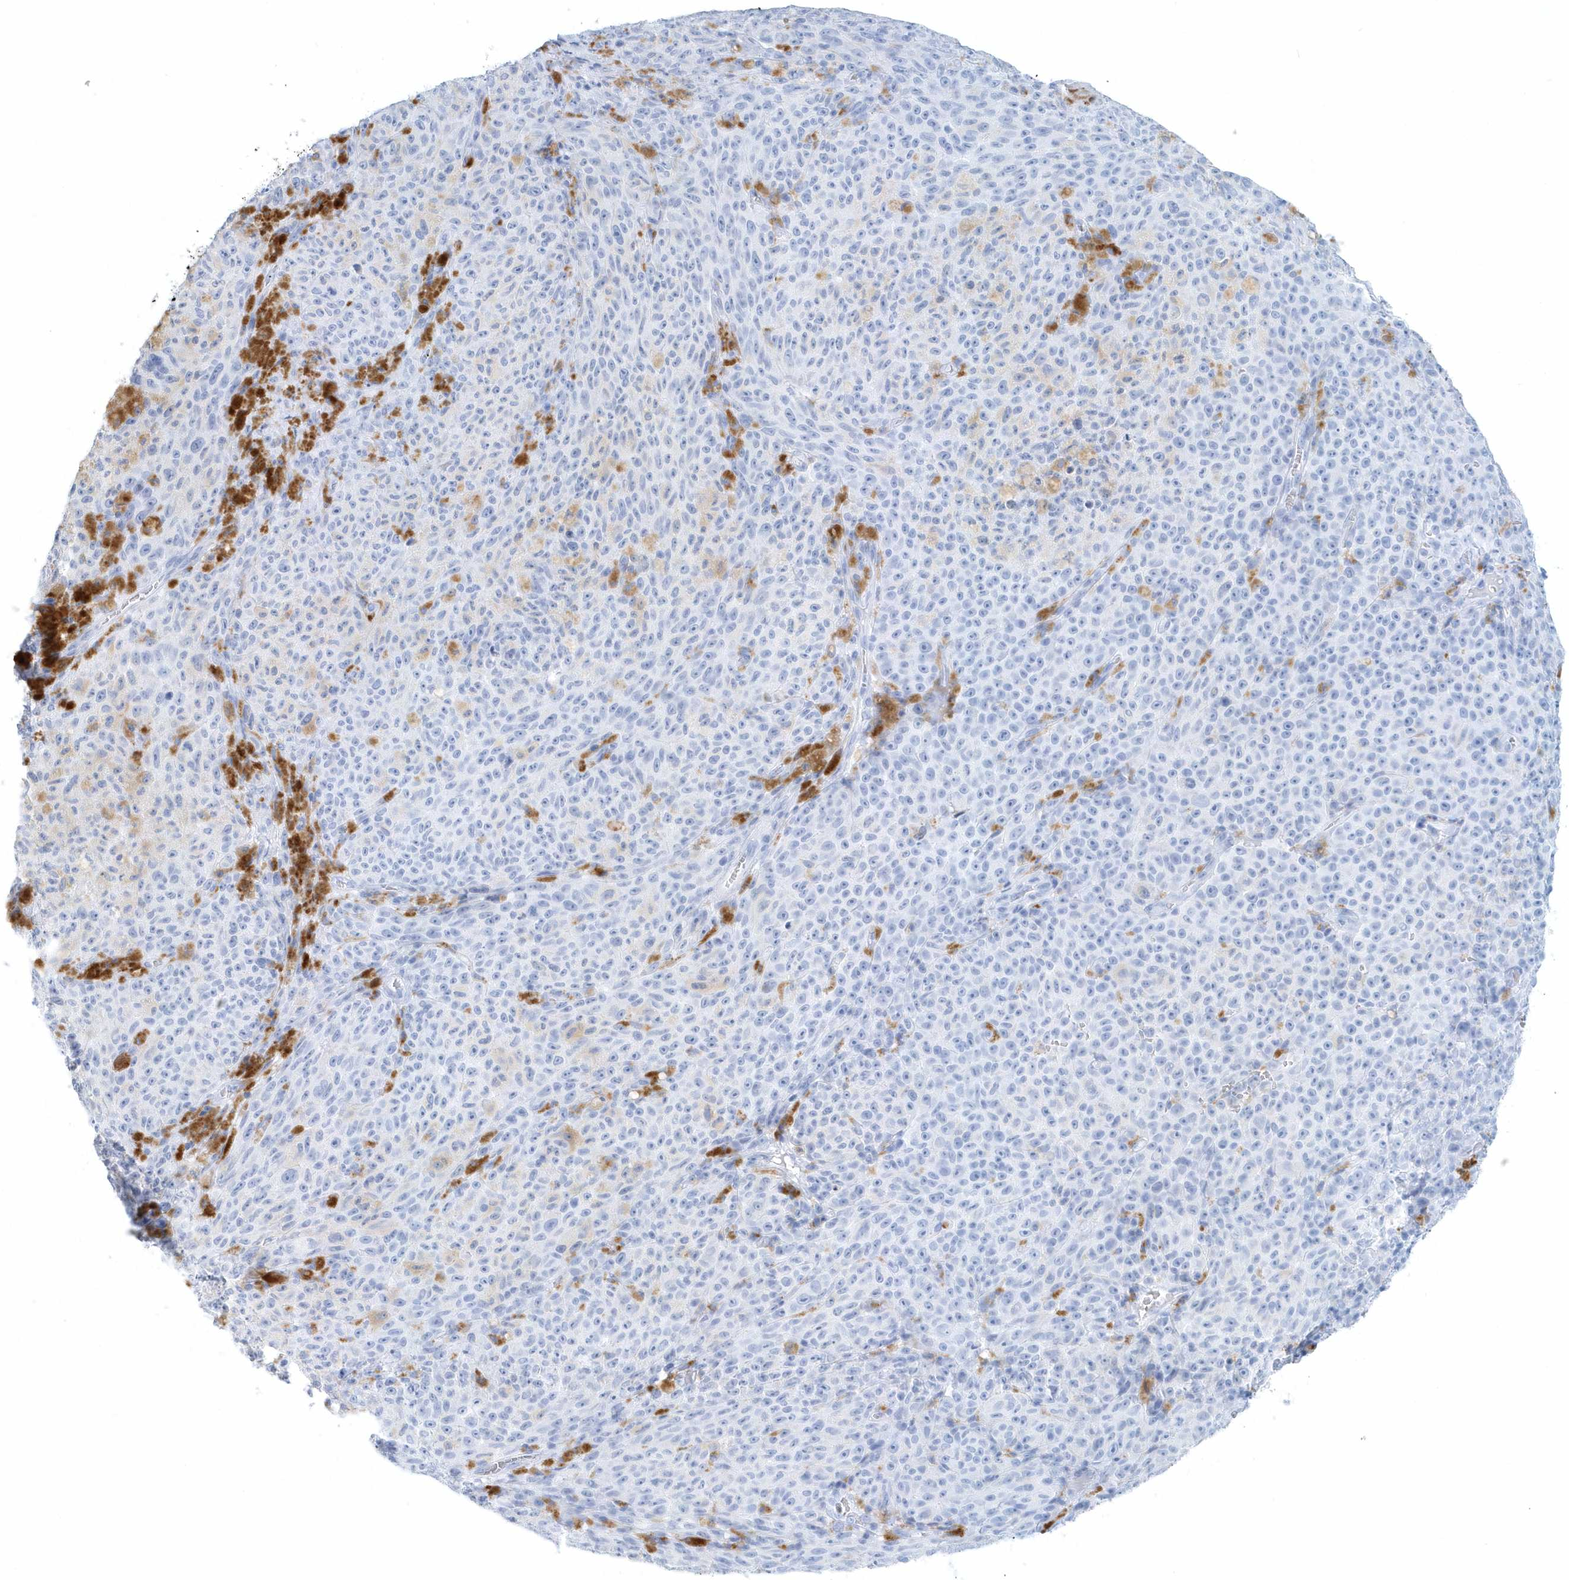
{"staining": {"intensity": "negative", "quantity": "none", "location": "none"}, "tissue": "melanoma", "cell_type": "Tumor cells", "image_type": "cancer", "snomed": [{"axis": "morphology", "description": "Malignant melanoma, NOS"}, {"axis": "topography", "description": "Skin"}], "caption": "A micrograph of malignant melanoma stained for a protein demonstrates no brown staining in tumor cells.", "gene": "PTPRO", "patient": {"sex": "female", "age": 82}}